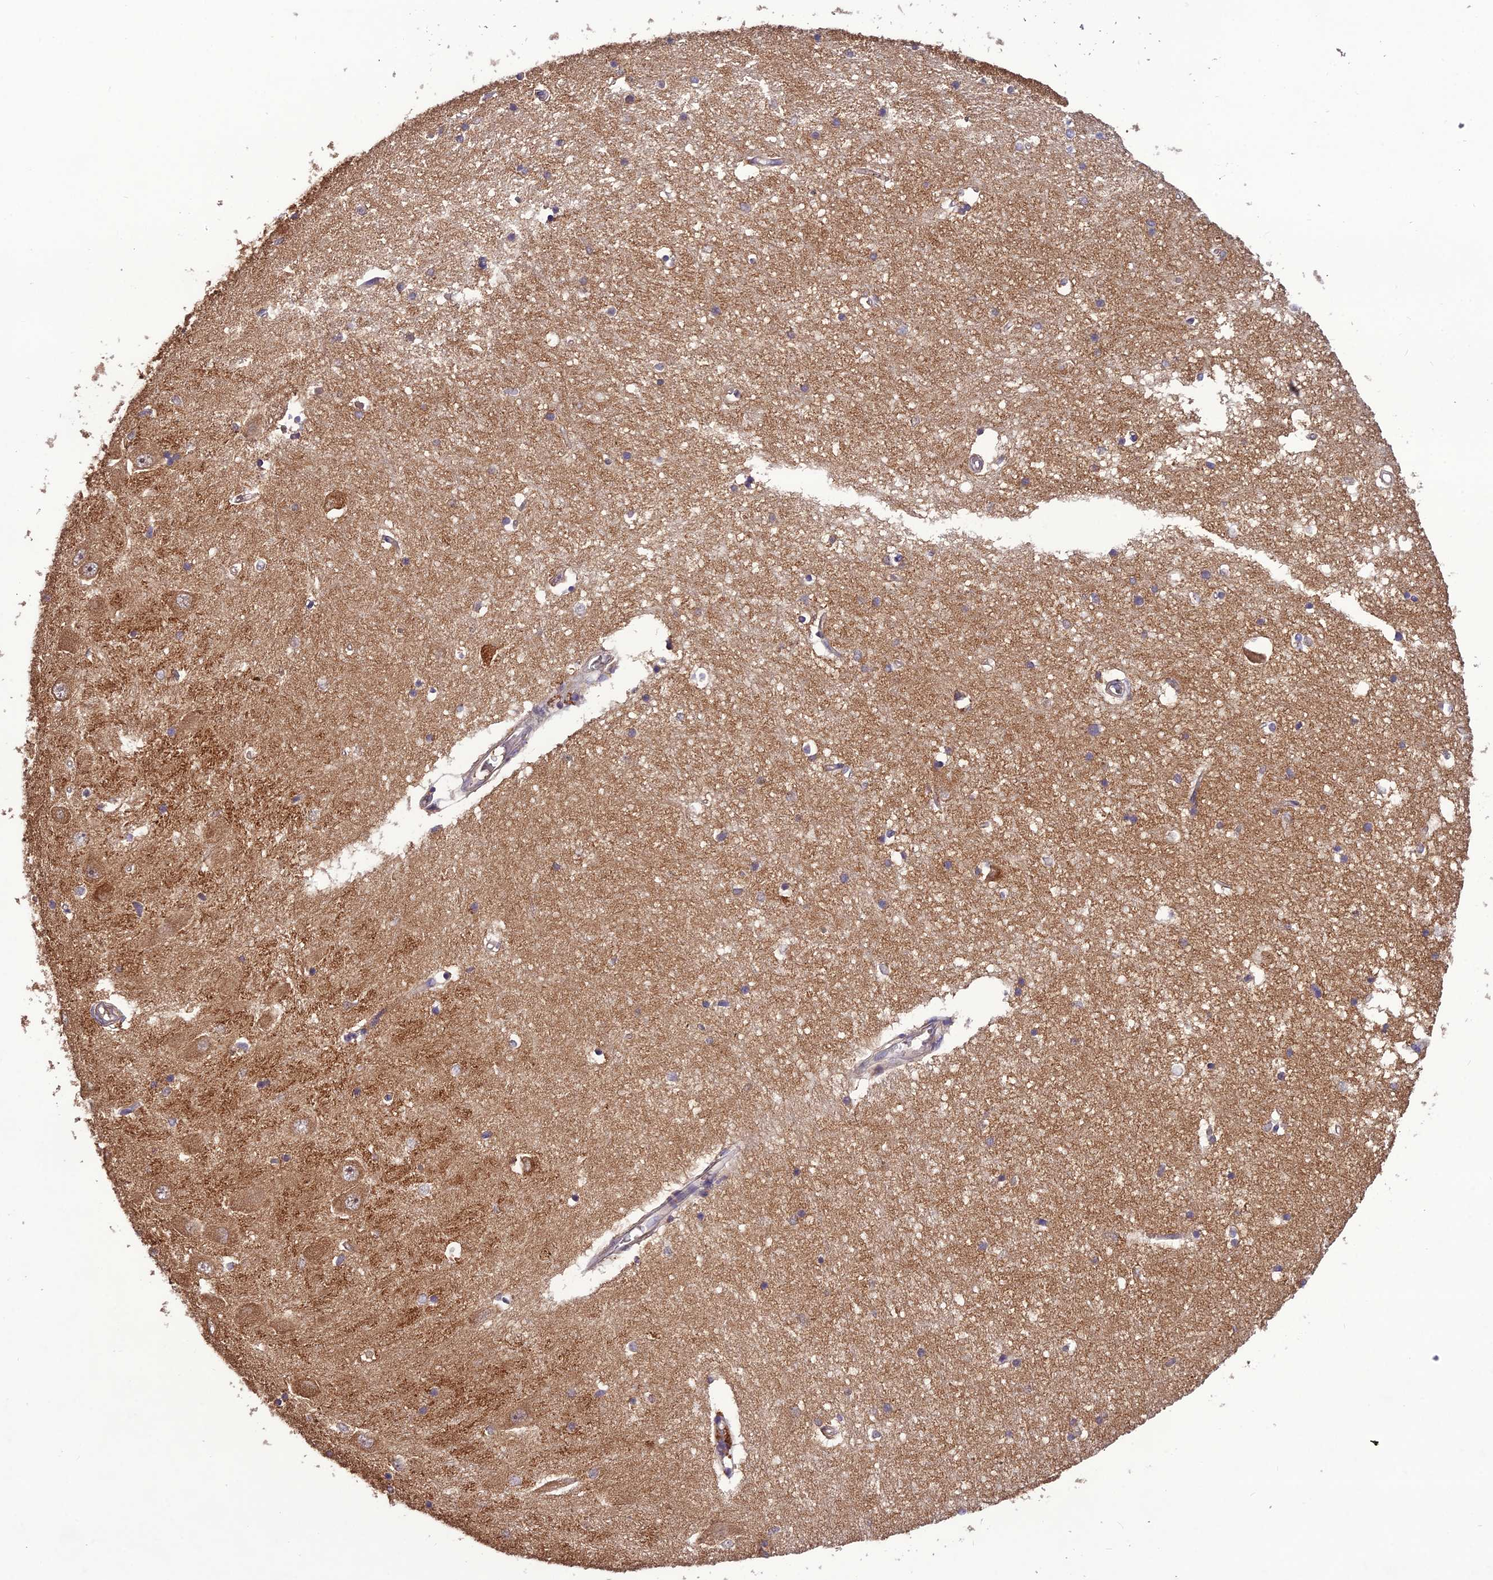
{"staining": {"intensity": "negative", "quantity": "none", "location": "none"}, "tissue": "hippocampus", "cell_type": "Glial cells", "image_type": "normal", "snomed": [{"axis": "morphology", "description": "Normal tissue, NOS"}, {"axis": "topography", "description": "Hippocampus"}], "caption": "Micrograph shows no protein expression in glial cells of unremarkable hippocampus. (Immunohistochemistry (ihc), brightfield microscopy, high magnification).", "gene": "KCTD16", "patient": {"sex": "male", "age": 45}}